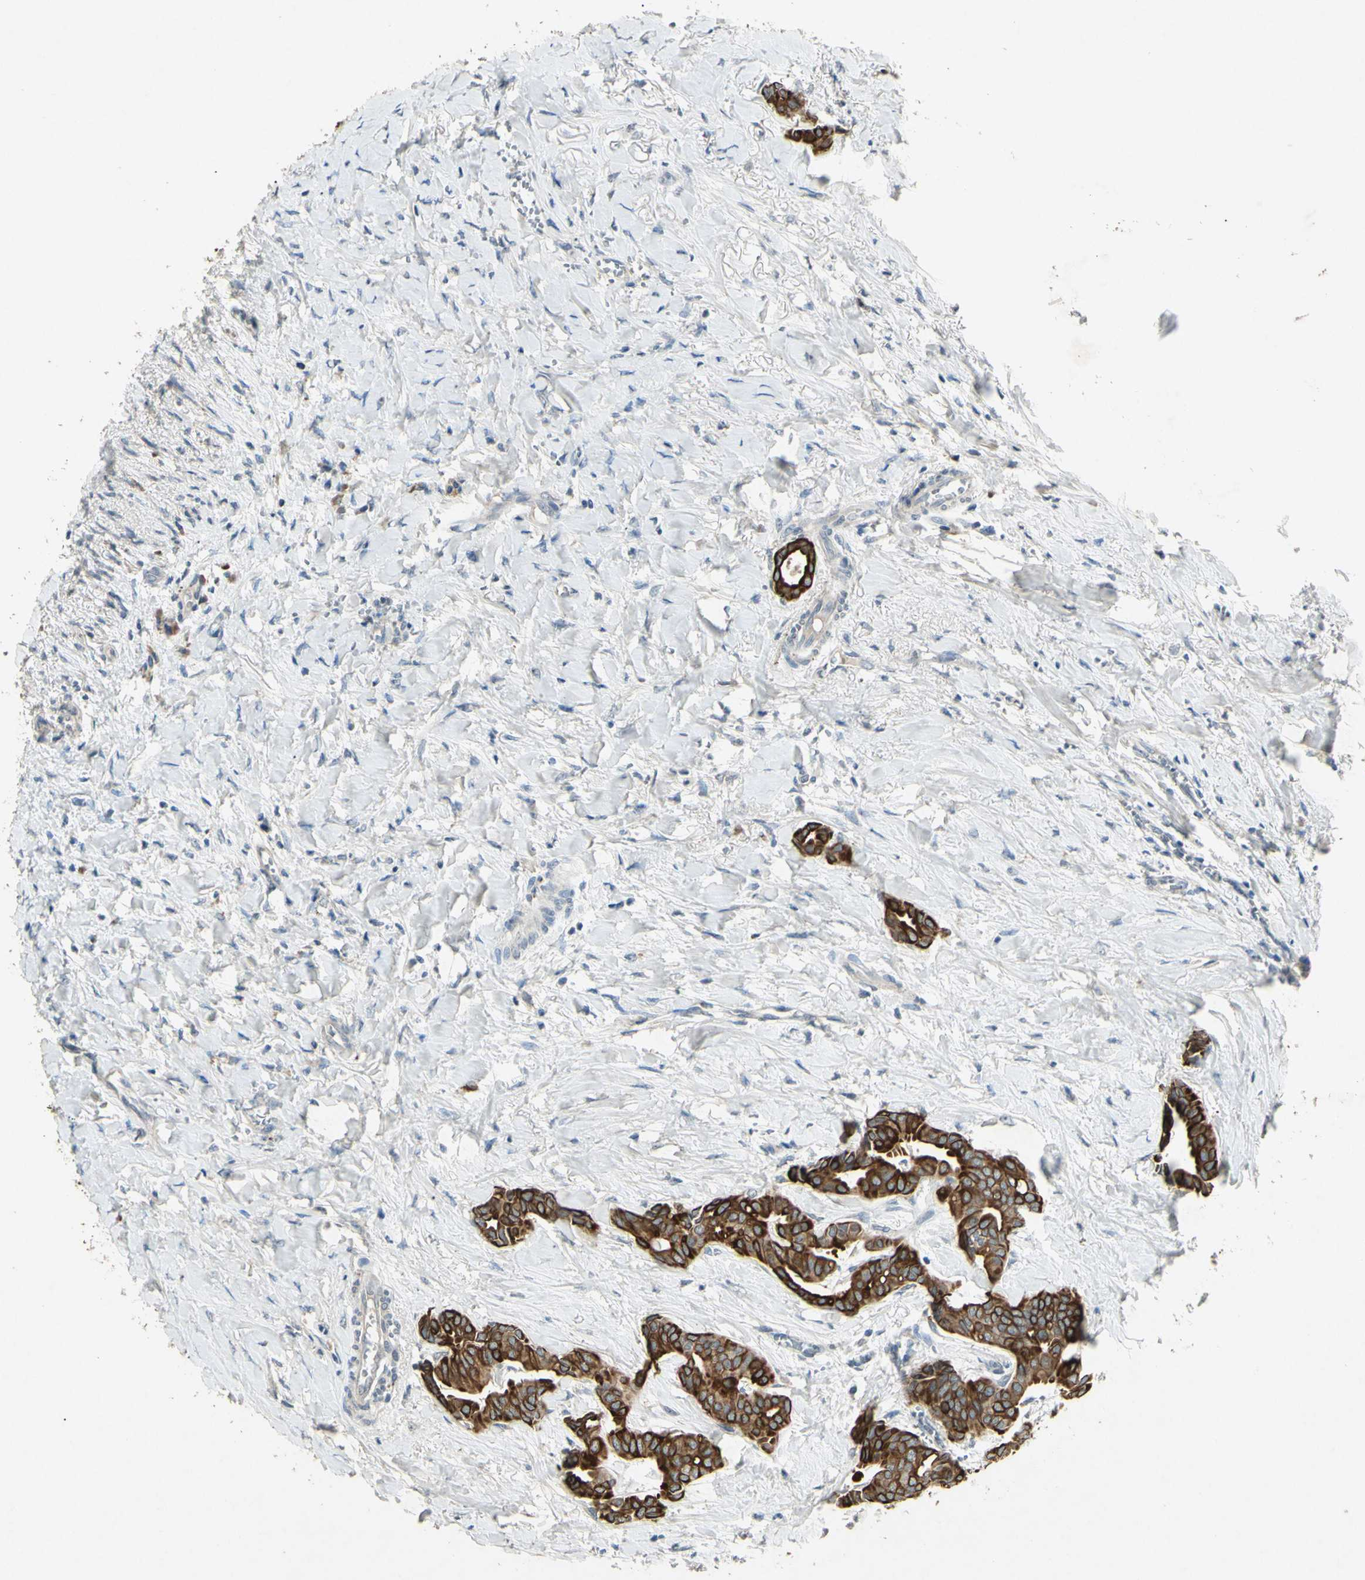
{"staining": {"intensity": "strong", "quantity": ">75%", "location": "cytoplasmic/membranous"}, "tissue": "head and neck cancer", "cell_type": "Tumor cells", "image_type": "cancer", "snomed": [{"axis": "morphology", "description": "Adenocarcinoma, NOS"}, {"axis": "topography", "description": "Salivary gland"}, {"axis": "topography", "description": "Head-Neck"}], "caption": "IHC photomicrograph of neoplastic tissue: head and neck cancer stained using immunohistochemistry (IHC) displays high levels of strong protein expression localized specifically in the cytoplasmic/membranous of tumor cells, appearing as a cytoplasmic/membranous brown color.", "gene": "TIMM21", "patient": {"sex": "female", "age": 59}}